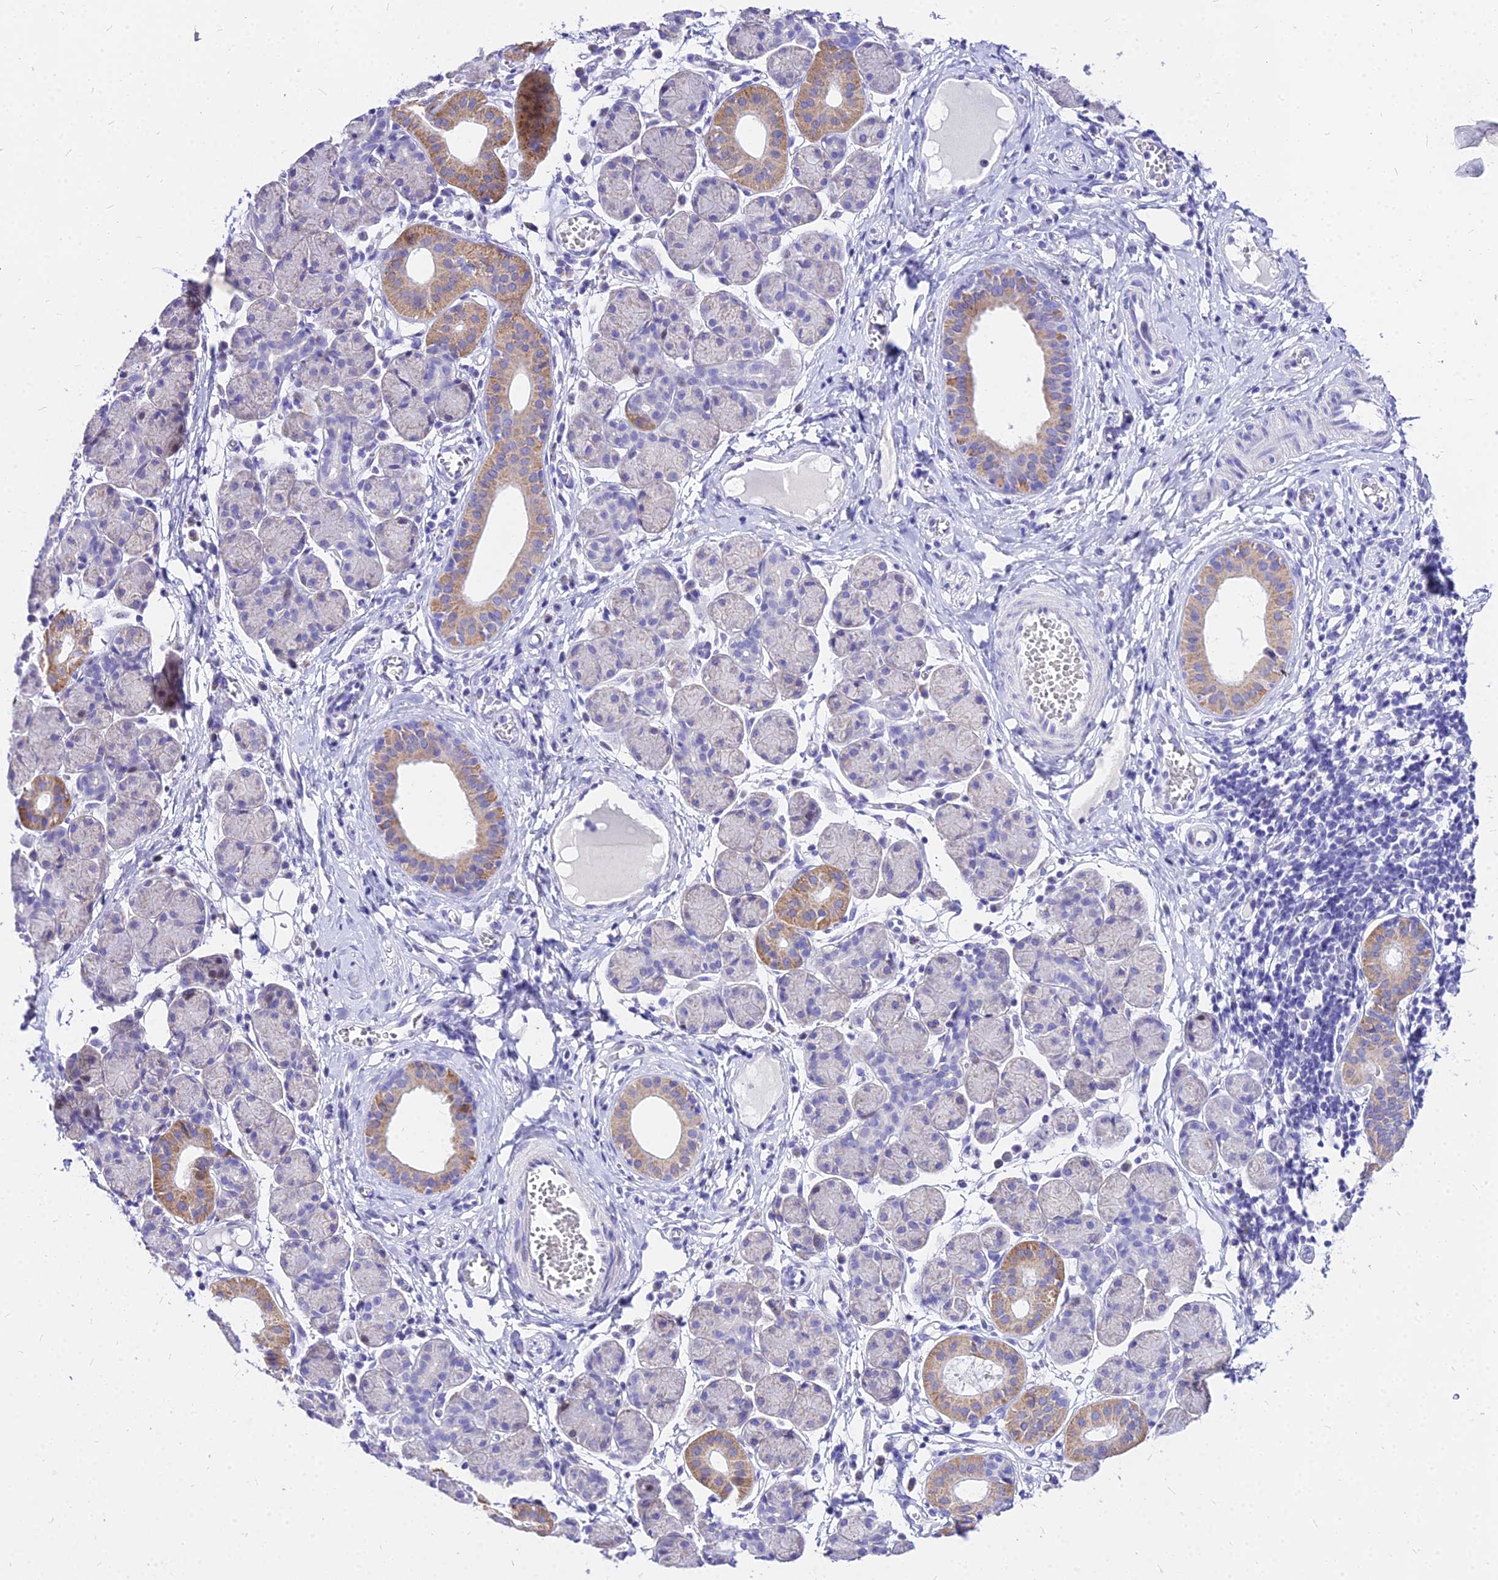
{"staining": {"intensity": "moderate", "quantity": "<25%", "location": "cytoplasmic/membranous"}, "tissue": "salivary gland", "cell_type": "Glandular cells", "image_type": "normal", "snomed": [{"axis": "morphology", "description": "Normal tissue, NOS"}, {"axis": "morphology", "description": "Inflammation, NOS"}, {"axis": "topography", "description": "Lymph node"}, {"axis": "topography", "description": "Salivary gland"}], "caption": "Immunohistochemical staining of normal human salivary gland demonstrates low levels of moderate cytoplasmic/membranous staining in approximately <25% of glandular cells. Nuclei are stained in blue.", "gene": "CARD18", "patient": {"sex": "male", "age": 3}}